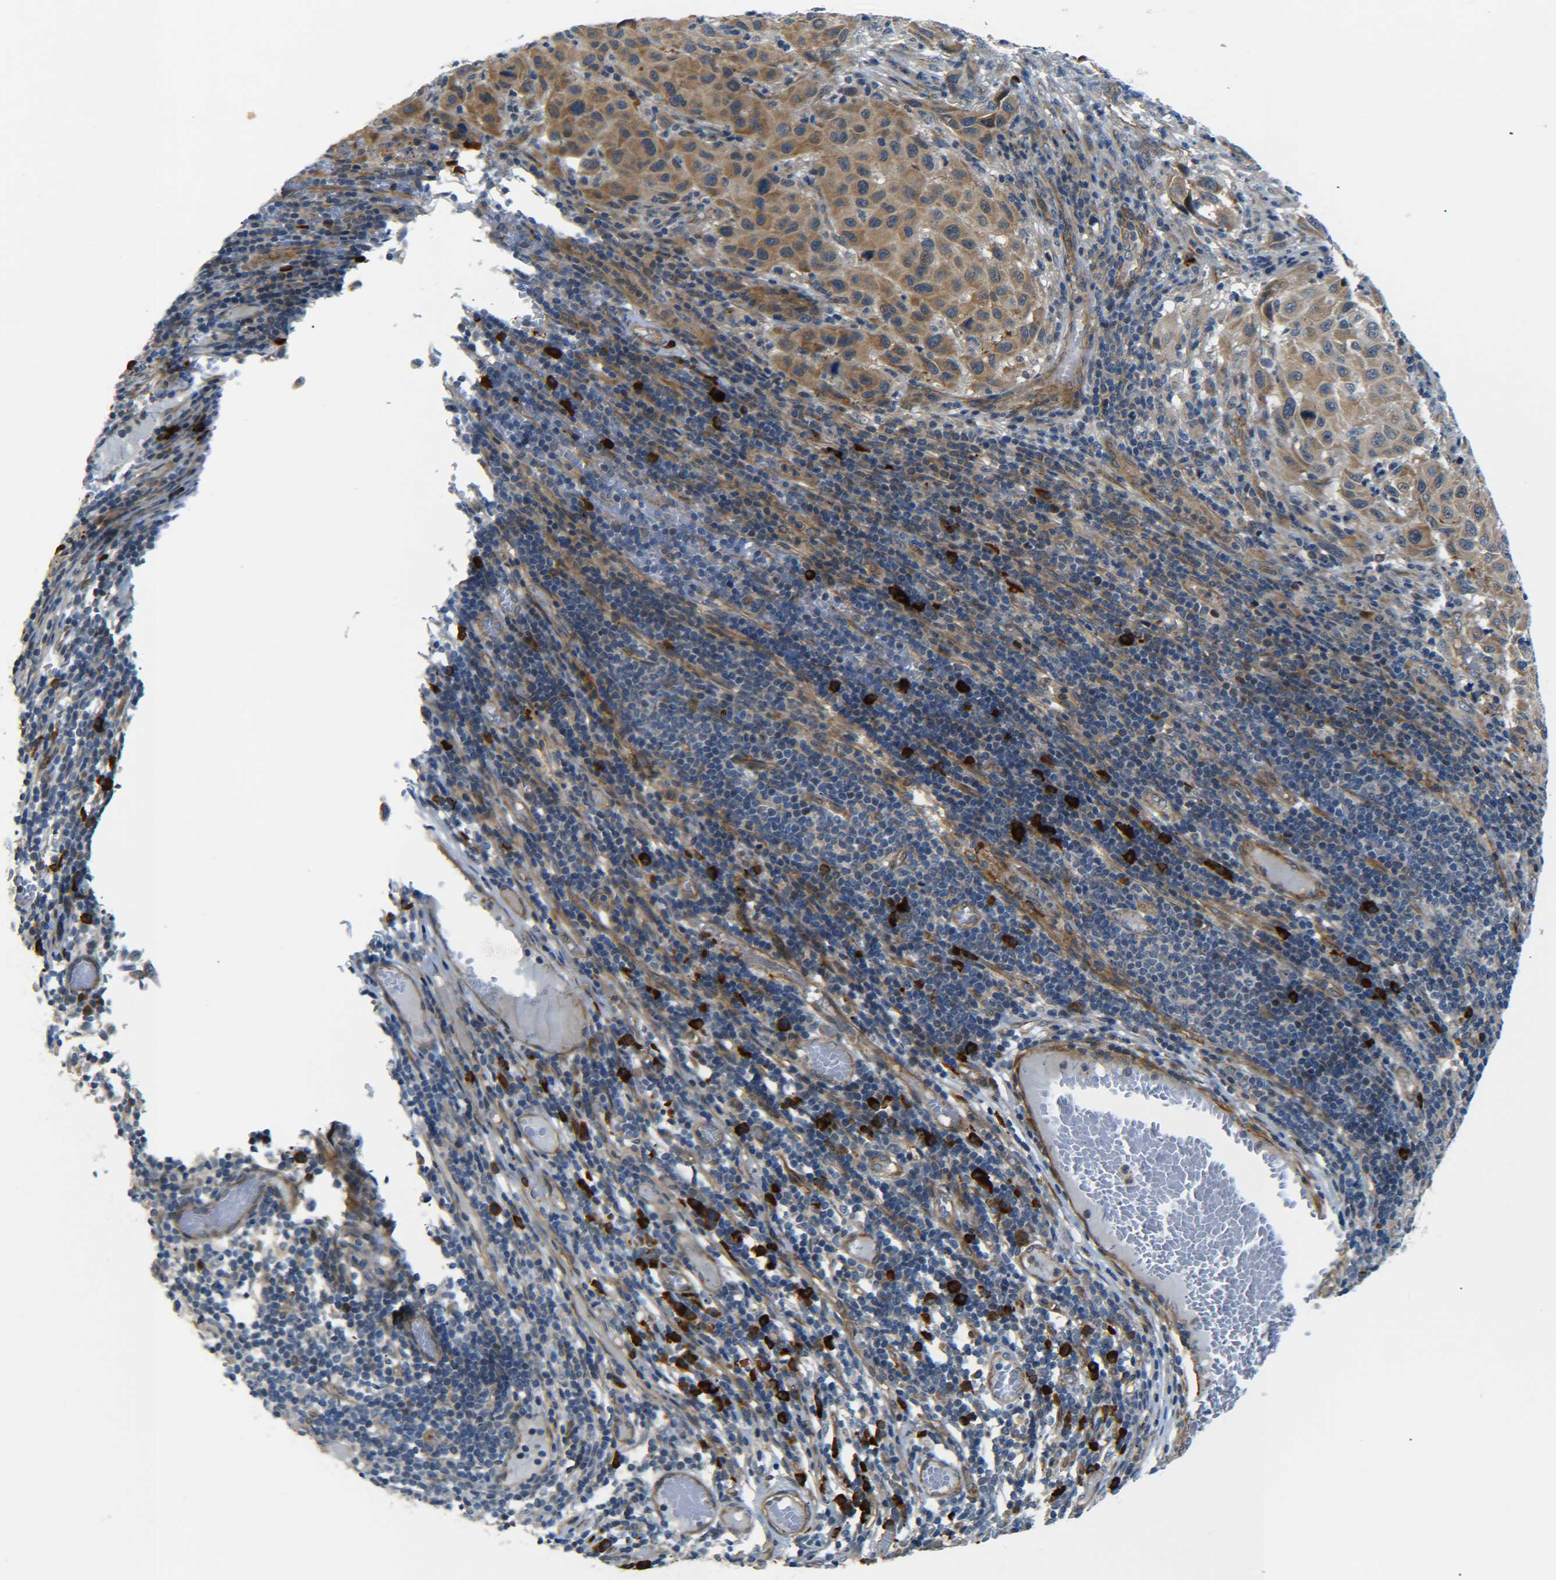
{"staining": {"intensity": "moderate", "quantity": ">75%", "location": "cytoplasmic/membranous"}, "tissue": "melanoma", "cell_type": "Tumor cells", "image_type": "cancer", "snomed": [{"axis": "morphology", "description": "Malignant melanoma, Metastatic site"}, {"axis": "topography", "description": "Lymph node"}], "caption": "DAB immunohistochemical staining of human malignant melanoma (metastatic site) shows moderate cytoplasmic/membranous protein expression in about >75% of tumor cells. (DAB IHC, brown staining for protein, blue staining for nuclei).", "gene": "MEIS1", "patient": {"sex": "male", "age": 61}}